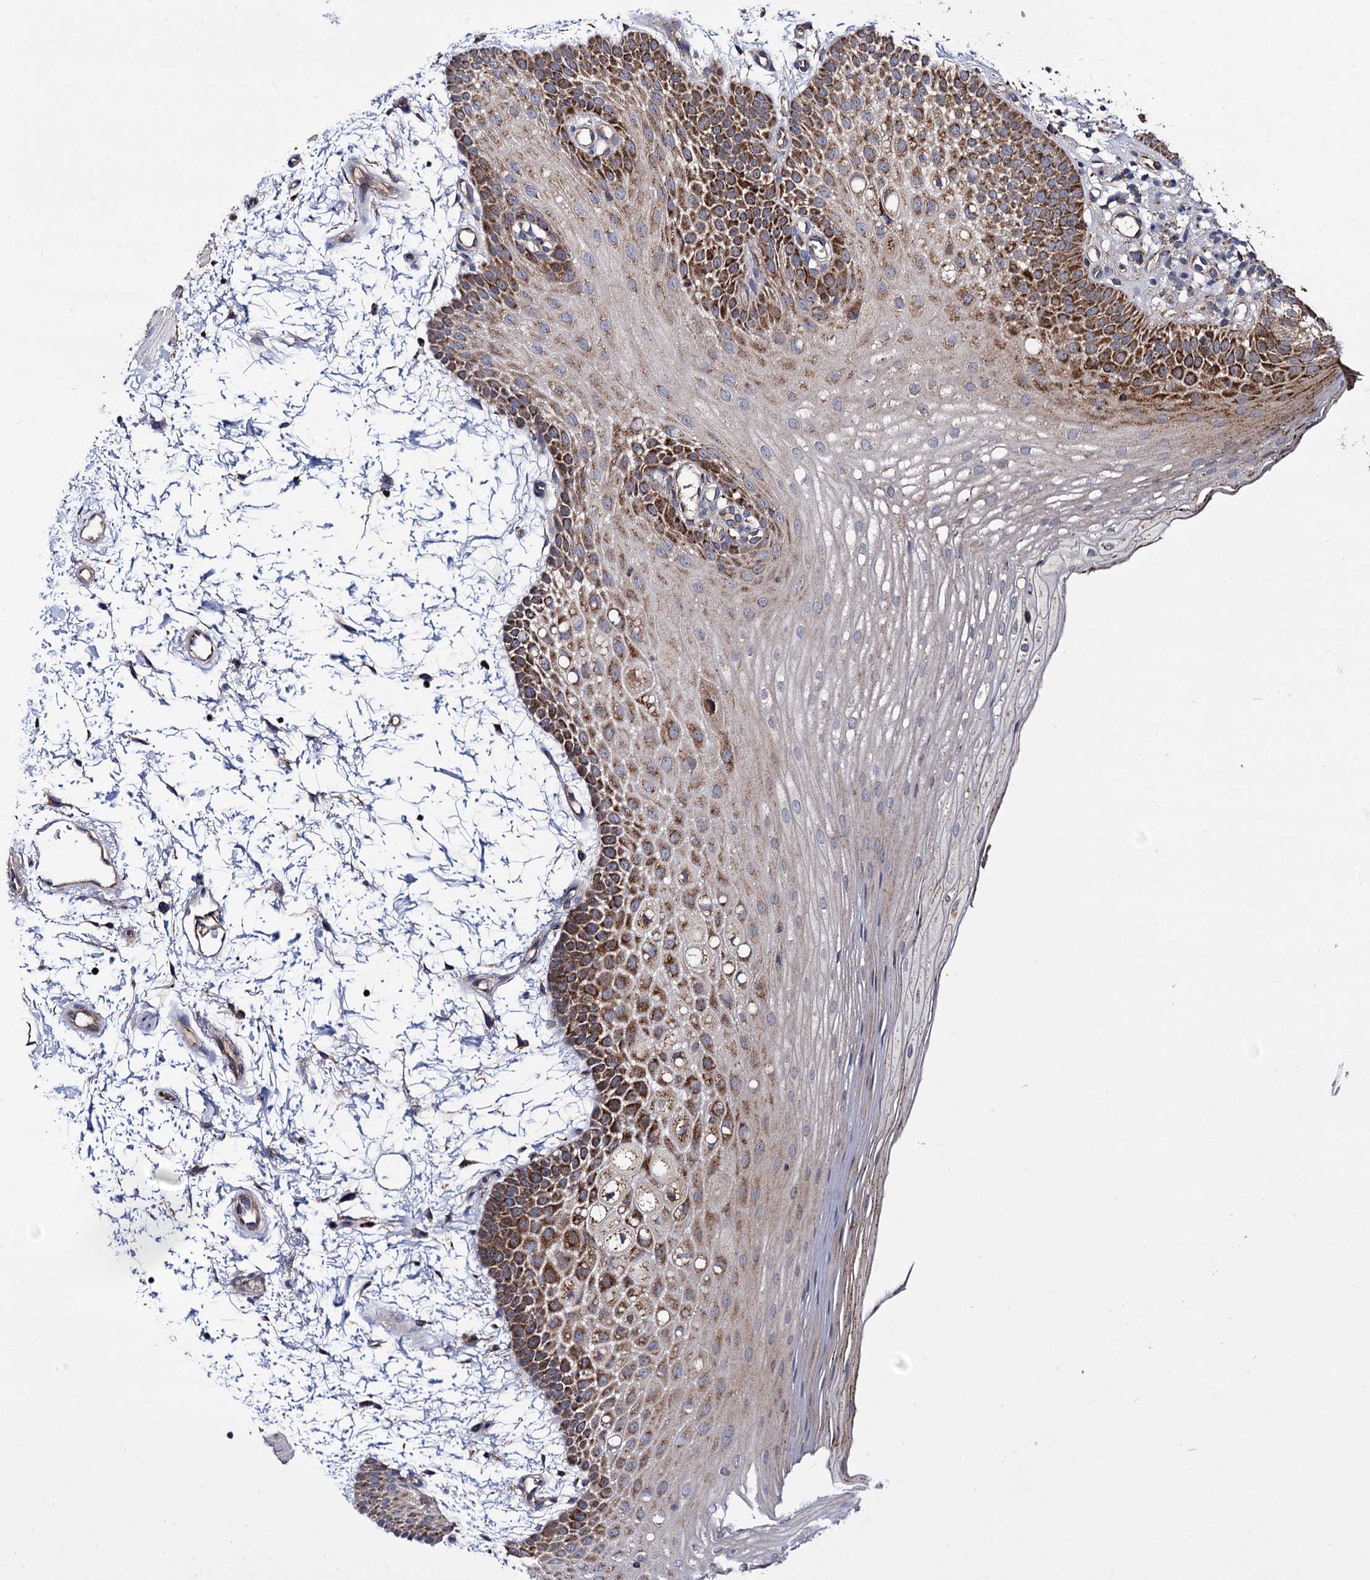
{"staining": {"intensity": "strong", "quantity": "25%-75%", "location": "cytoplasmic/membranous"}, "tissue": "oral mucosa", "cell_type": "Squamous epithelial cells", "image_type": "normal", "snomed": [{"axis": "morphology", "description": "Normal tissue, NOS"}, {"axis": "topography", "description": "Oral tissue"}], "caption": "This micrograph demonstrates unremarkable oral mucosa stained with immunohistochemistry (IHC) to label a protein in brown. The cytoplasmic/membranous of squamous epithelial cells show strong positivity for the protein. Nuclei are counter-stained blue.", "gene": "IQCH", "patient": {"sex": "male", "age": 68}}